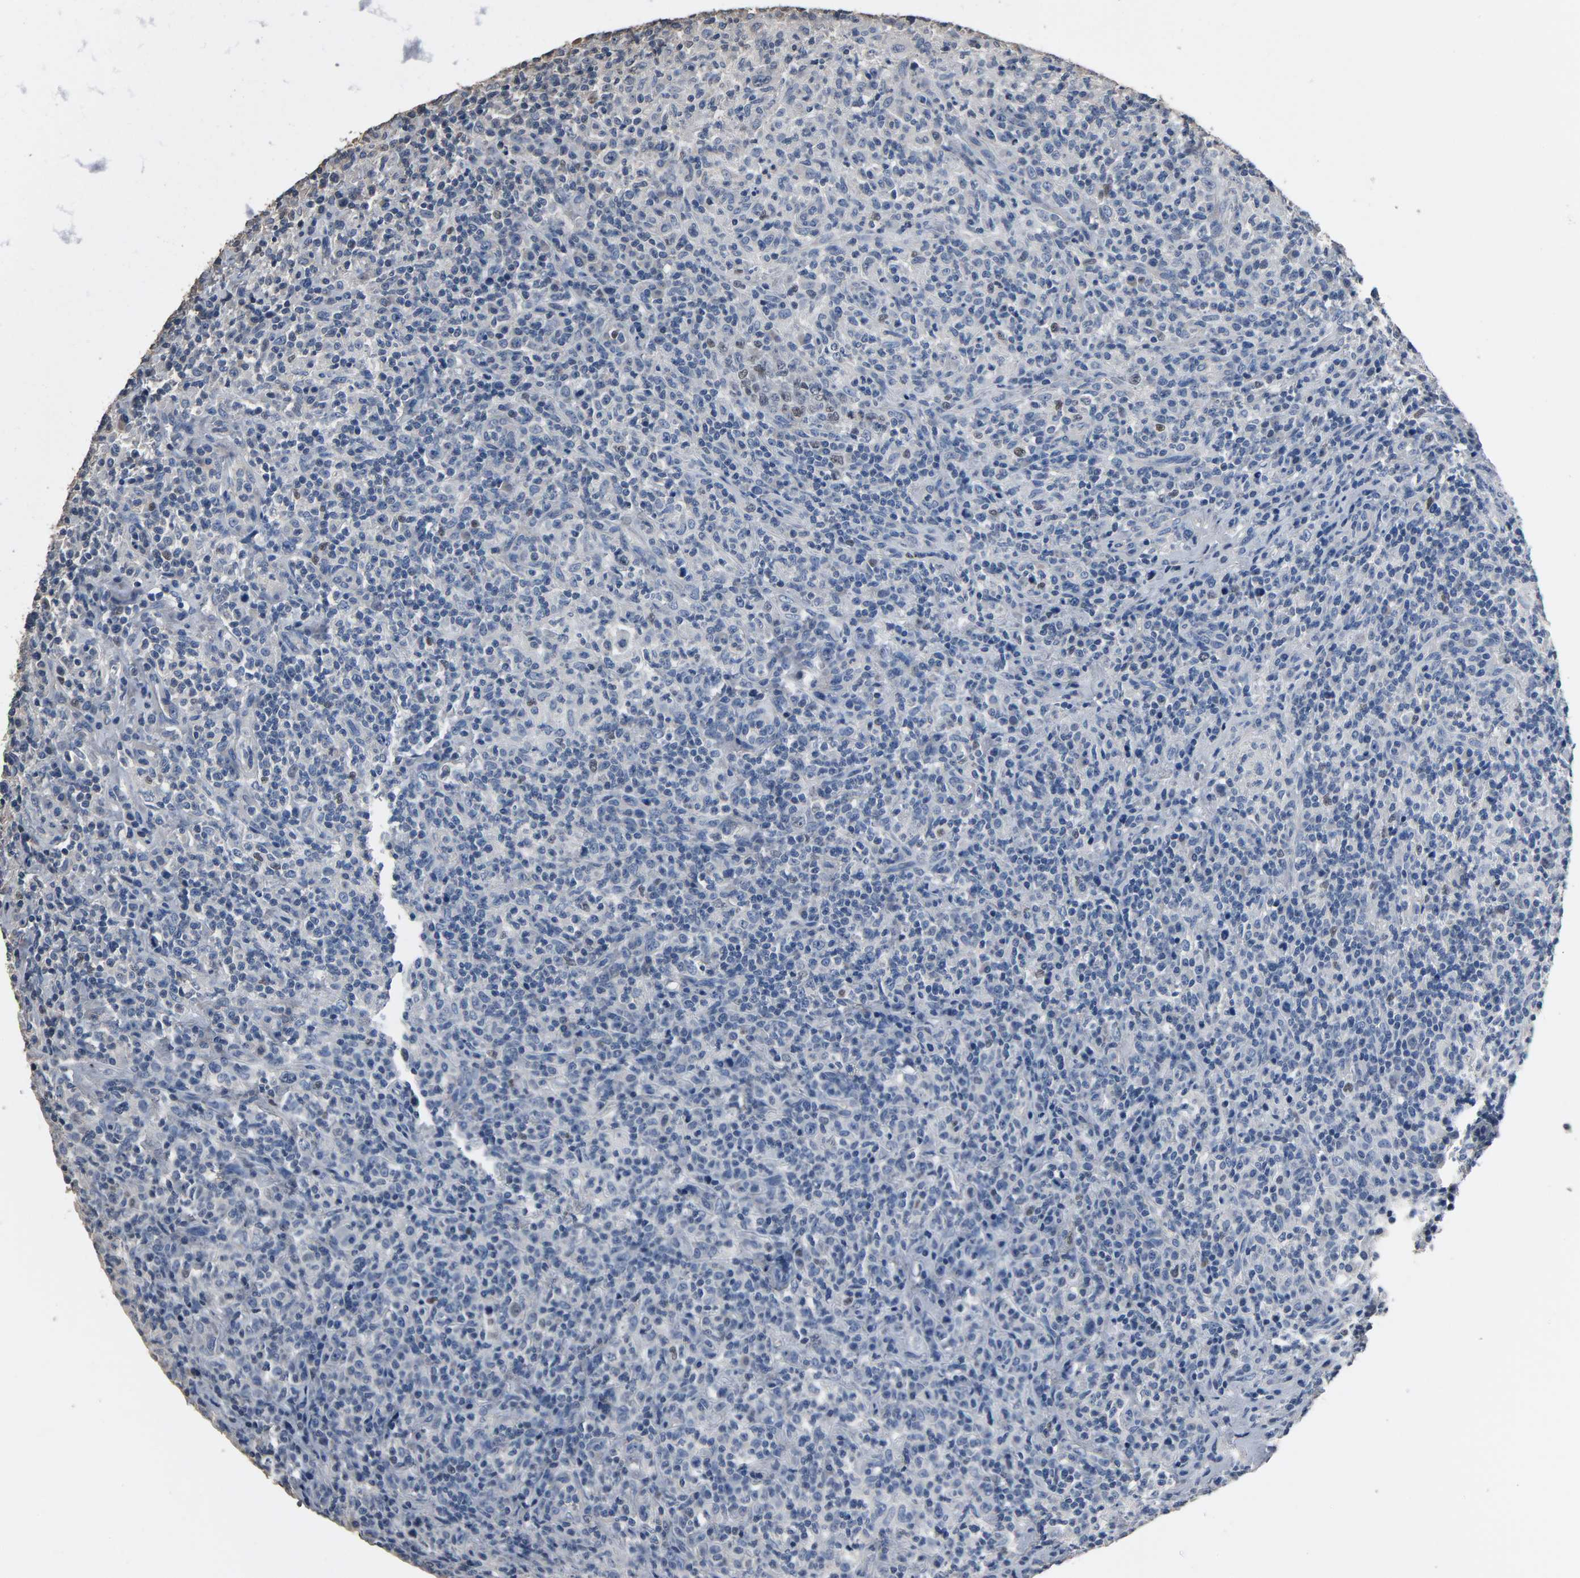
{"staining": {"intensity": "negative", "quantity": "none", "location": "none"}, "tissue": "lymphoma", "cell_type": "Tumor cells", "image_type": "cancer", "snomed": [{"axis": "morphology", "description": "Hodgkin's disease, NOS"}, {"axis": "topography", "description": "Lymph node"}], "caption": "Human Hodgkin's disease stained for a protein using IHC displays no expression in tumor cells.", "gene": "SOX6", "patient": {"sex": "male", "age": 65}}